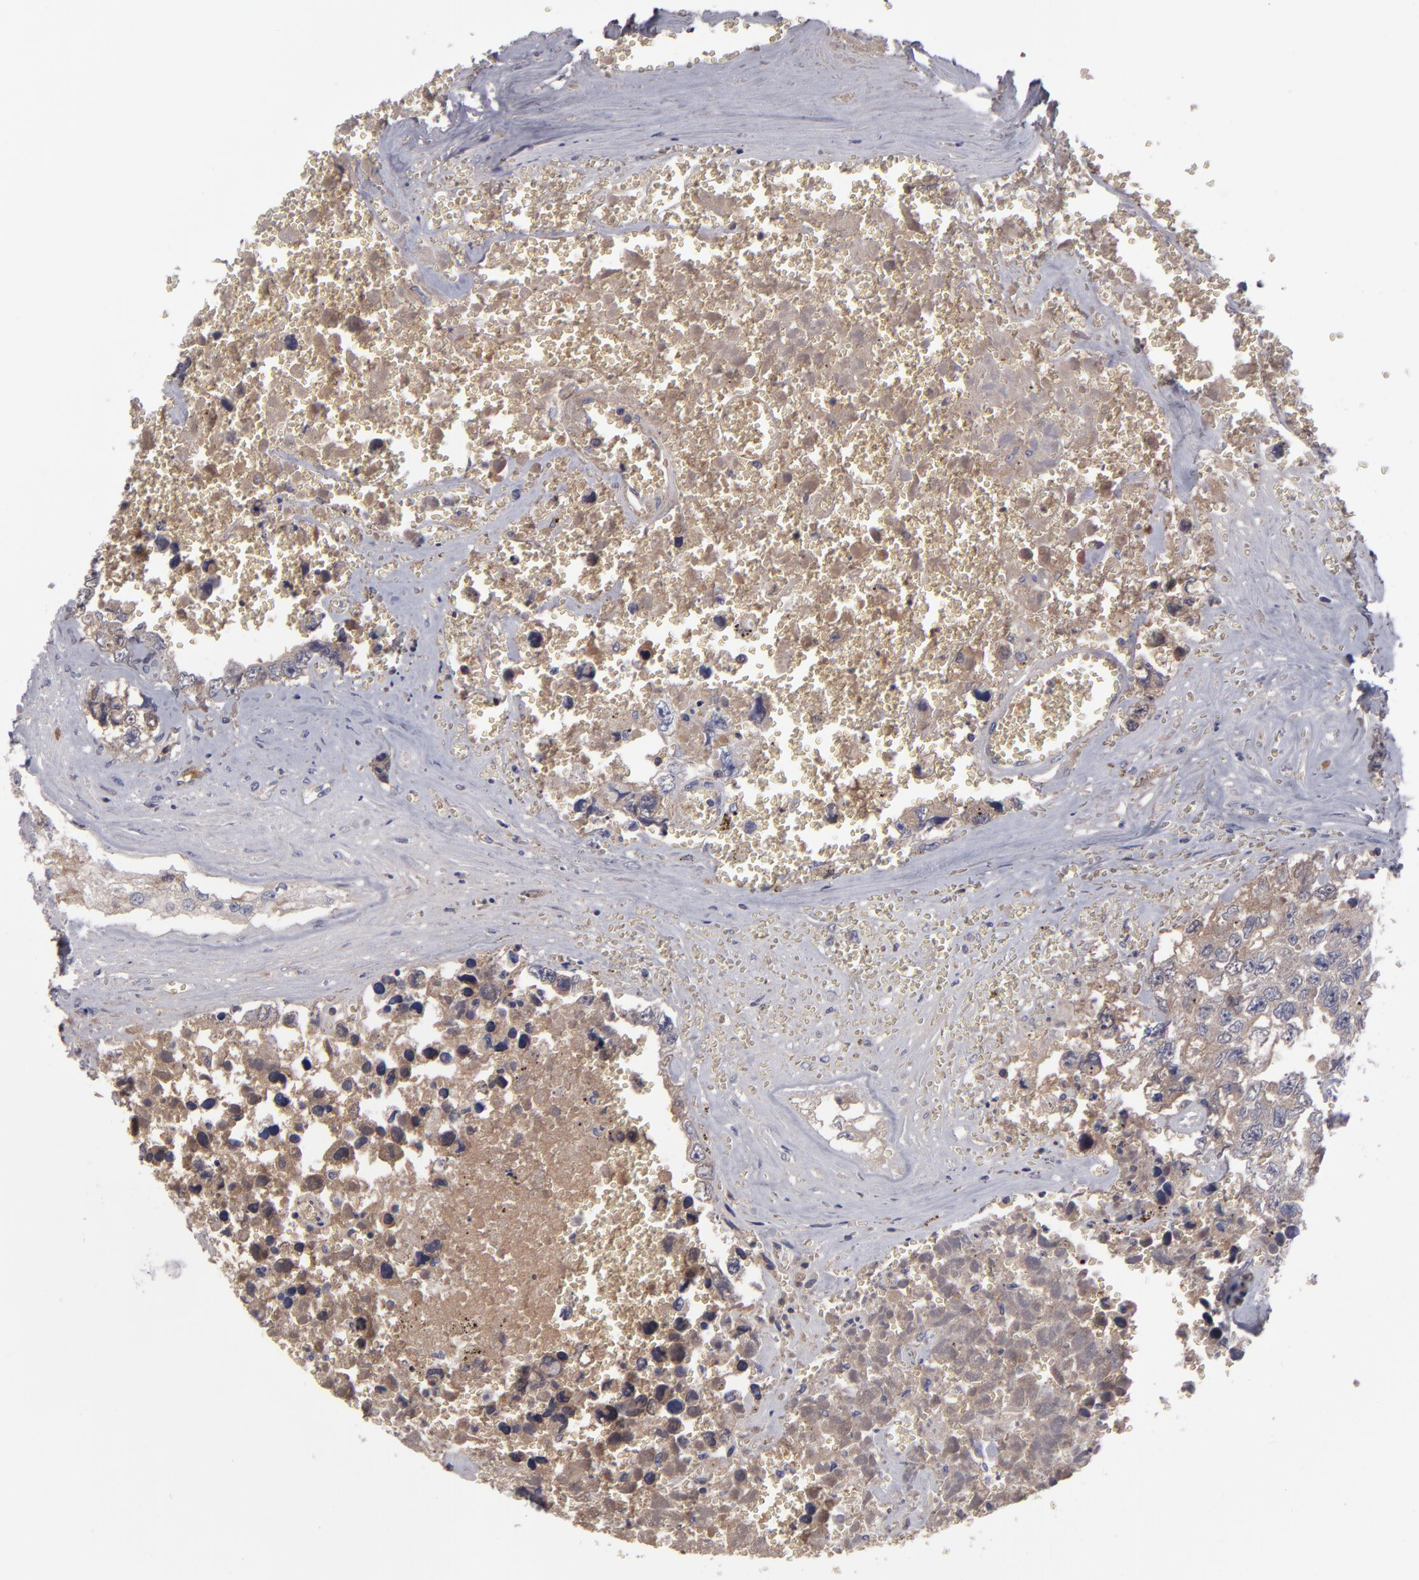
{"staining": {"intensity": "weak", "quantity": "25%-75%", "location": "cytoplasmic/membranous"}, "tissue": "testis cancer", "cell_type": "Tumor cells", "image_type": "cancer", "snomed": [{"axis": "morphology", "description": "Carcinoma, Embryonal, NOS"}, {"axis": "topography", "description": "Testis"}], "caption": "Immunohistochemical staining of human testis cancer displays weak cytoplasmic/membranous protein positivity in about 25%-75% of tumor cells. (brown staining indicates protein expression, while blue staining denotes nuclei).", "gene": "ITIH4", "patient": {"sex": "male", "age": 31}}